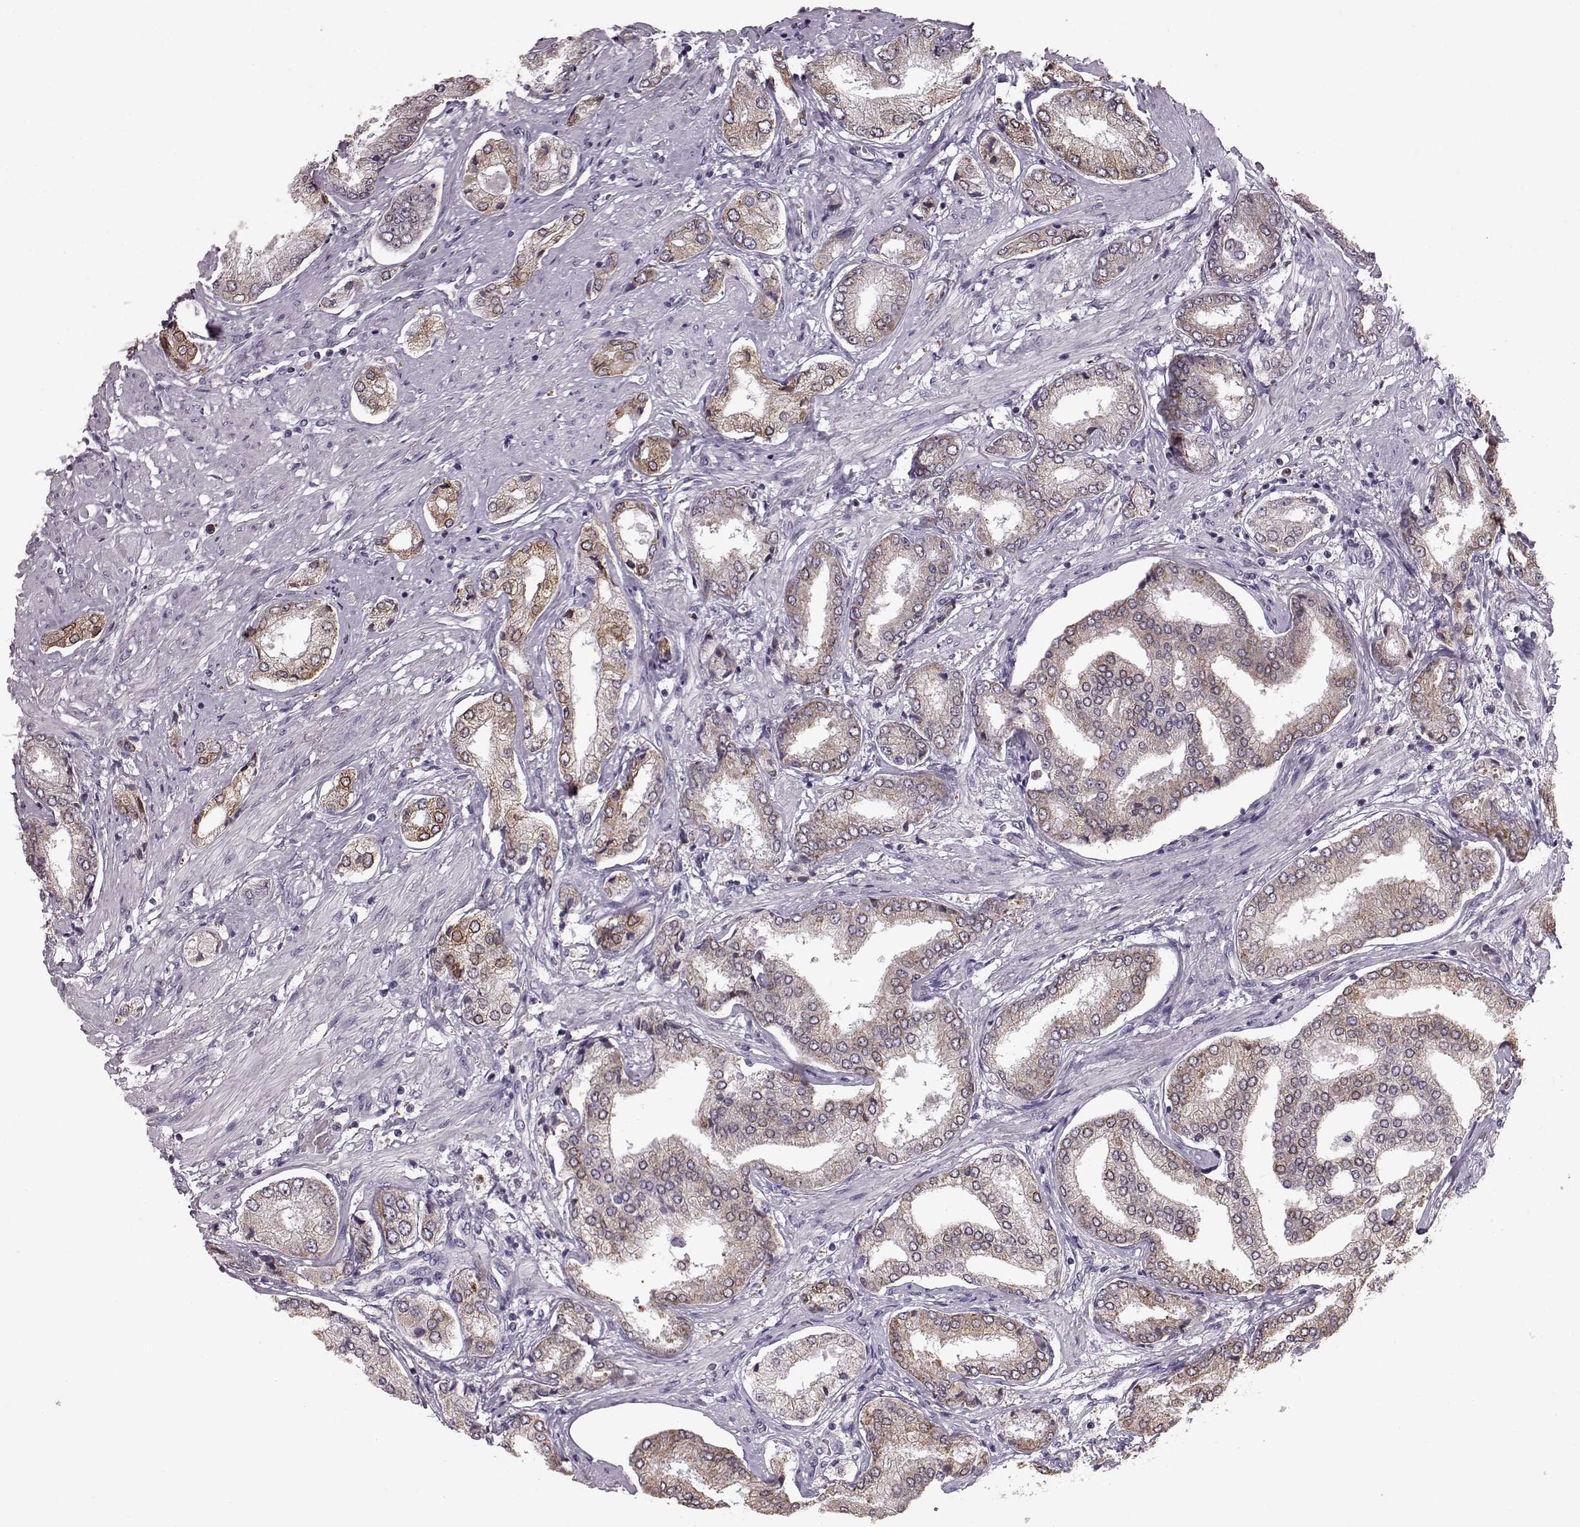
{"staining": {"intensity": "weak", "quantity": ">75%", "location": "cytoplasmic/membranous"}, "tissue": "prostate cancer", "cell_type": "Tumor cells", "image_type": "cancer", "snomed": [{"axis": "morphology", "description": "Adenocarcinoma, NOS"}, {"axis": "topography", "description": "Prostate"}], "caption": "There is low levels of weak cytoplasmic/membranous expression in tumor cells of adenocarcinoma (prostate), as demonstrated by immunohistochemical staining (brown color).", "gene": "ELOVL5", "patient": {"sex": "male", "age": 63}}